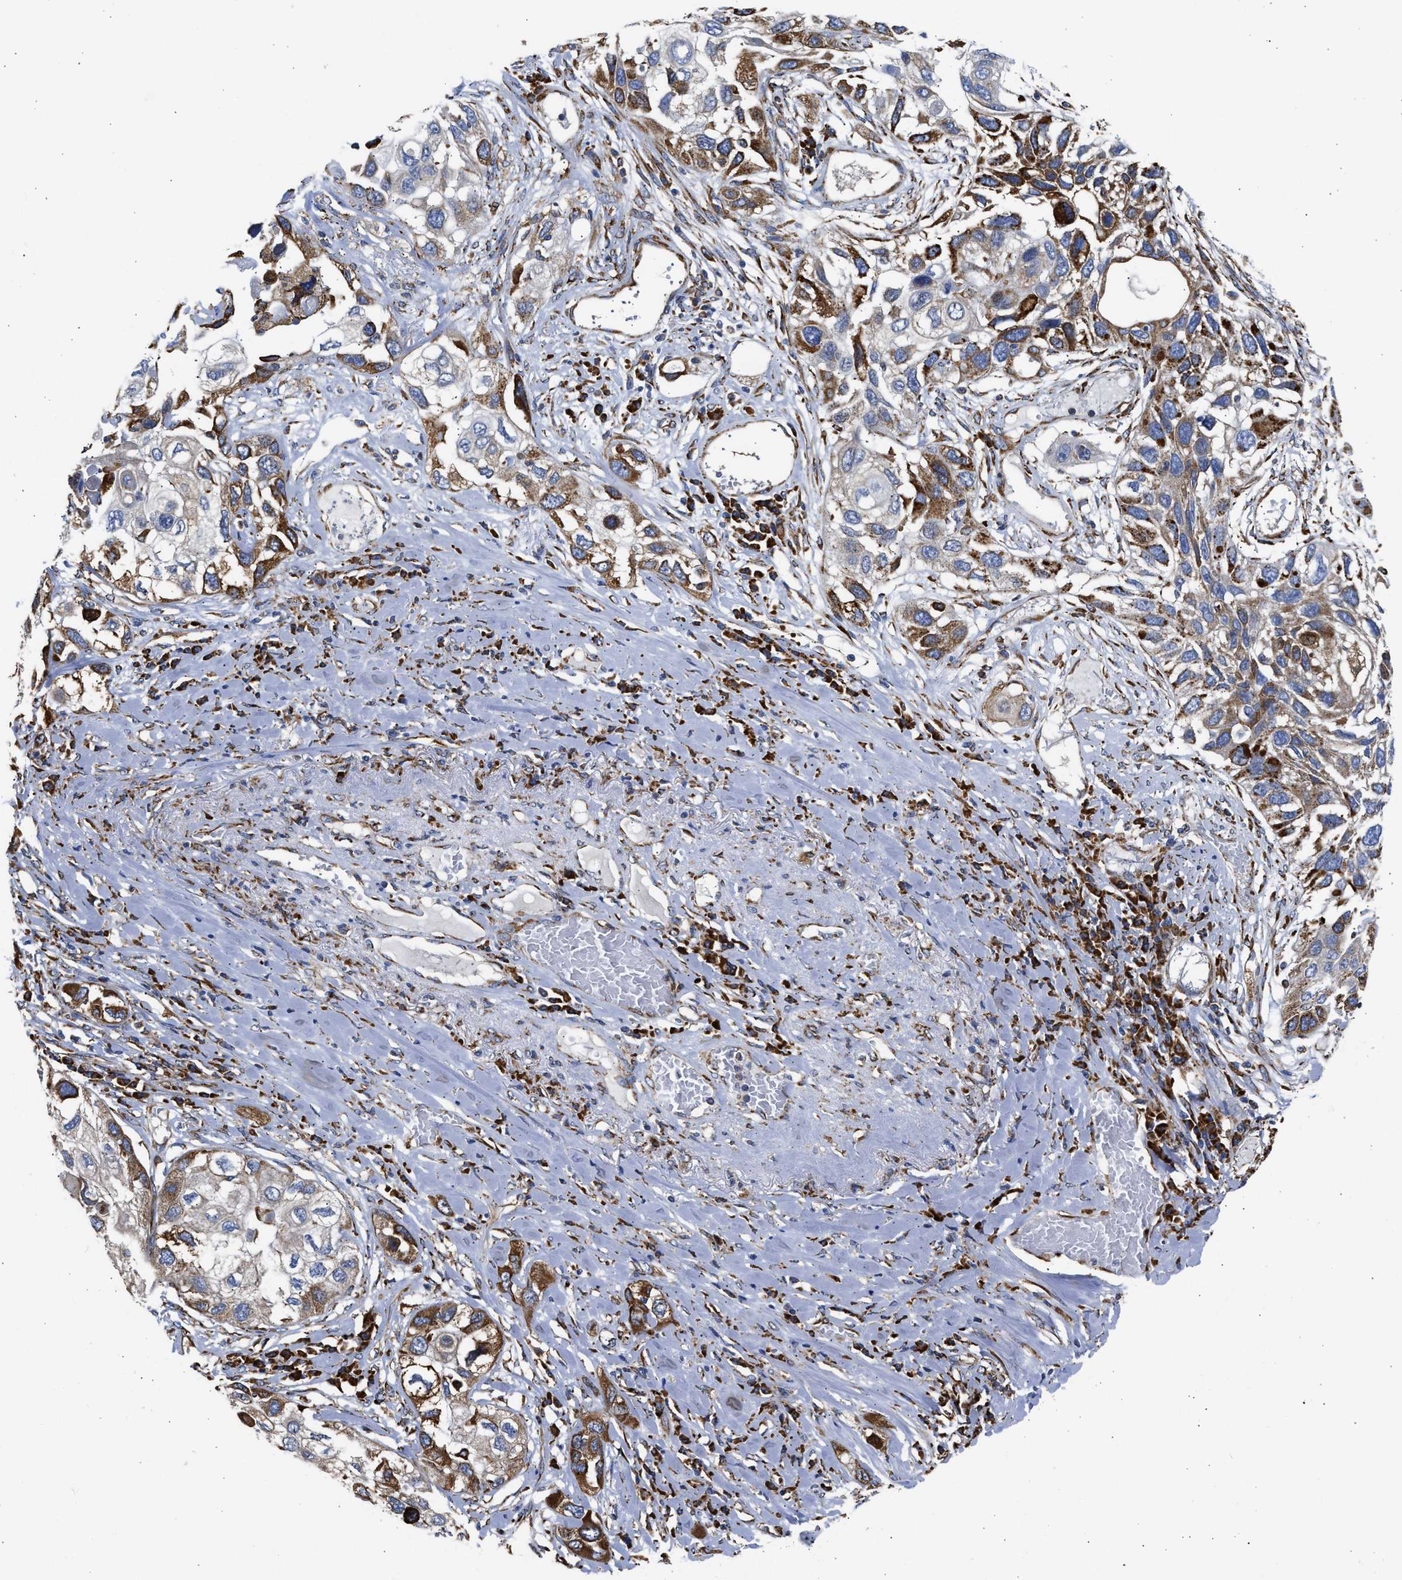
{"staining": {"intensity": "strong", "quantity": "25%-75%", "location": "cytoplasmic/membranous"}, "tissue": "lung cancer", "cell_type": "Tumor cells", "image_type": "cancer", "snomed": [{"axis": "morphology", "description": "Squamous cell carcinoma, NOS"}, {"axis": "topography", "description": "Lung"}], "caption": "Lung cancer tissue demonstrates strong cytoplasmic/membranous expression in approximately 25%-75% of tumor cells, visualized by immunohistochemistry.", "gene": "CYCS", "patient": {"sex": "male", "age": 71}}